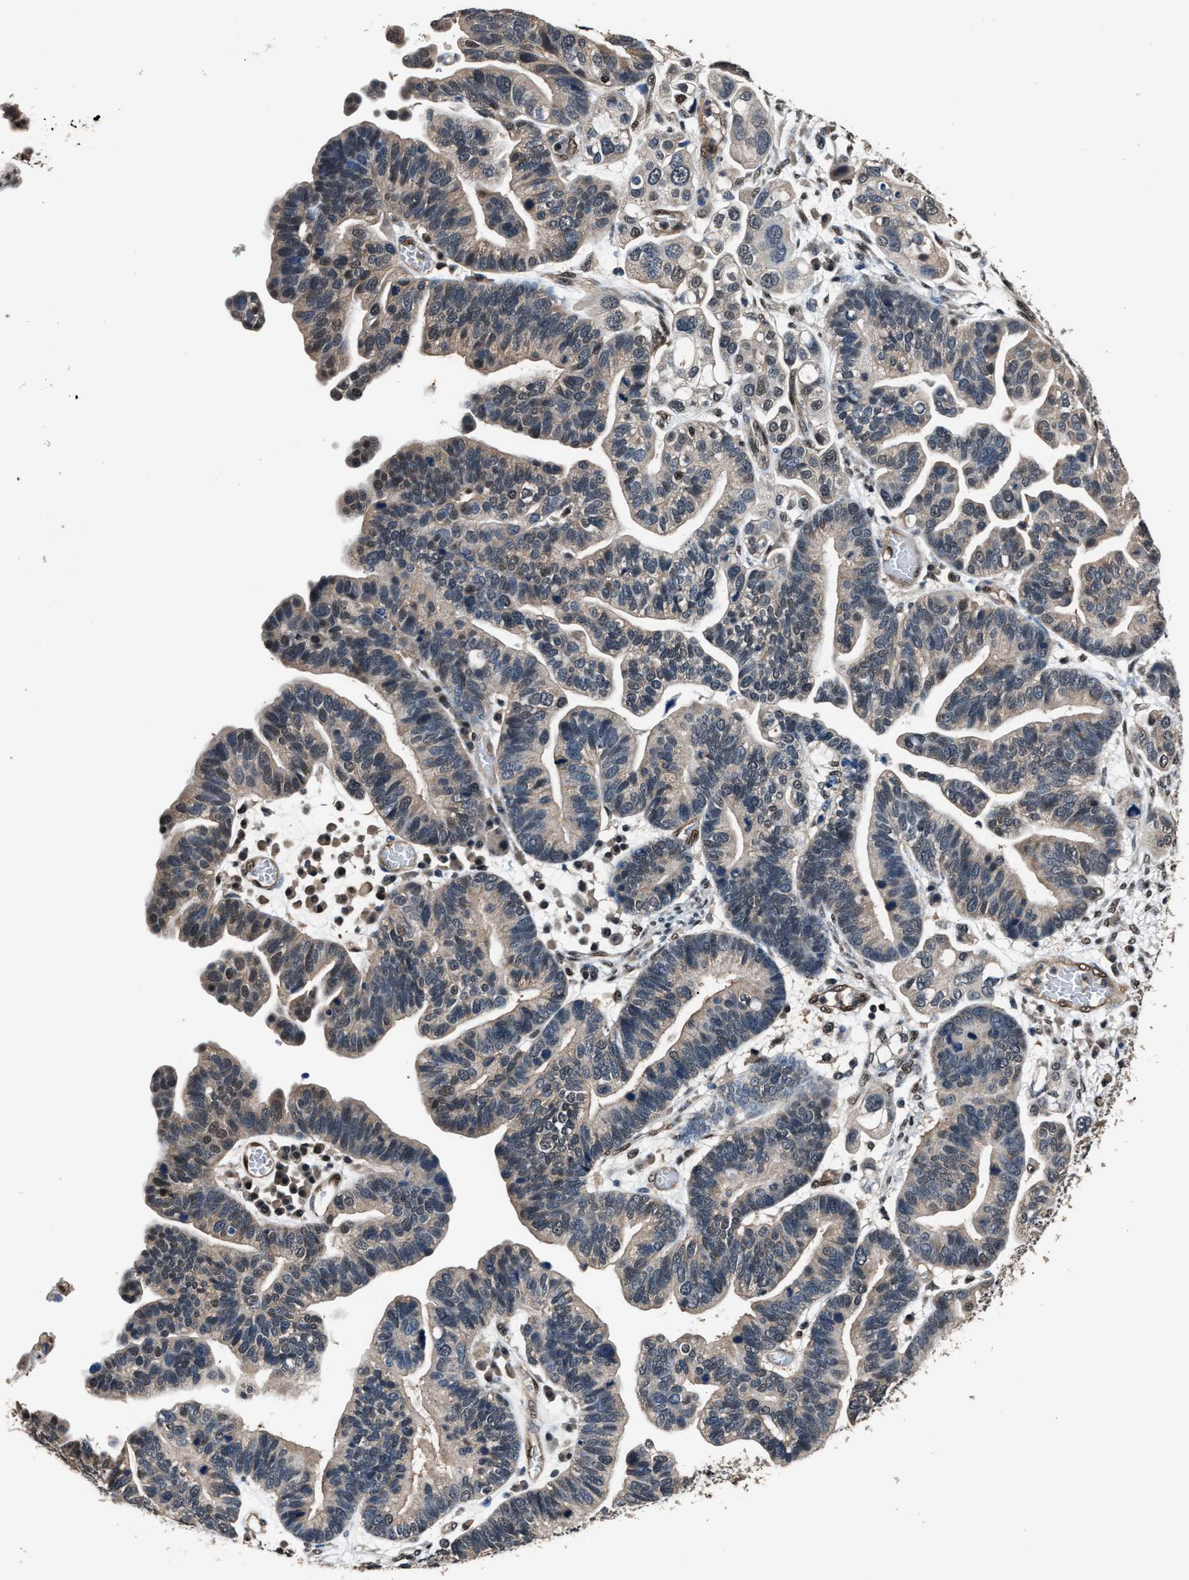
{"staining": {"intensity": "weak", "quantity": "<25%", "location": "nuclear"}, "tissue": "ovarian cancer", "cell_type": "Tumor cells", "image_type": "cancer", "snomed": [{"axis": "morphology", "description": "Cystadenocarcinoma, serous, NOS"}, {"axis": "topography", "description": "Ovary"}], "caption": "The IHC micrograph has no significant expression in tumor cells of ovarian cancer (serous cystadenocarcinoma) tissue.", "gene": "DFFA", "patient": {"sex": "female", "age": 56}}